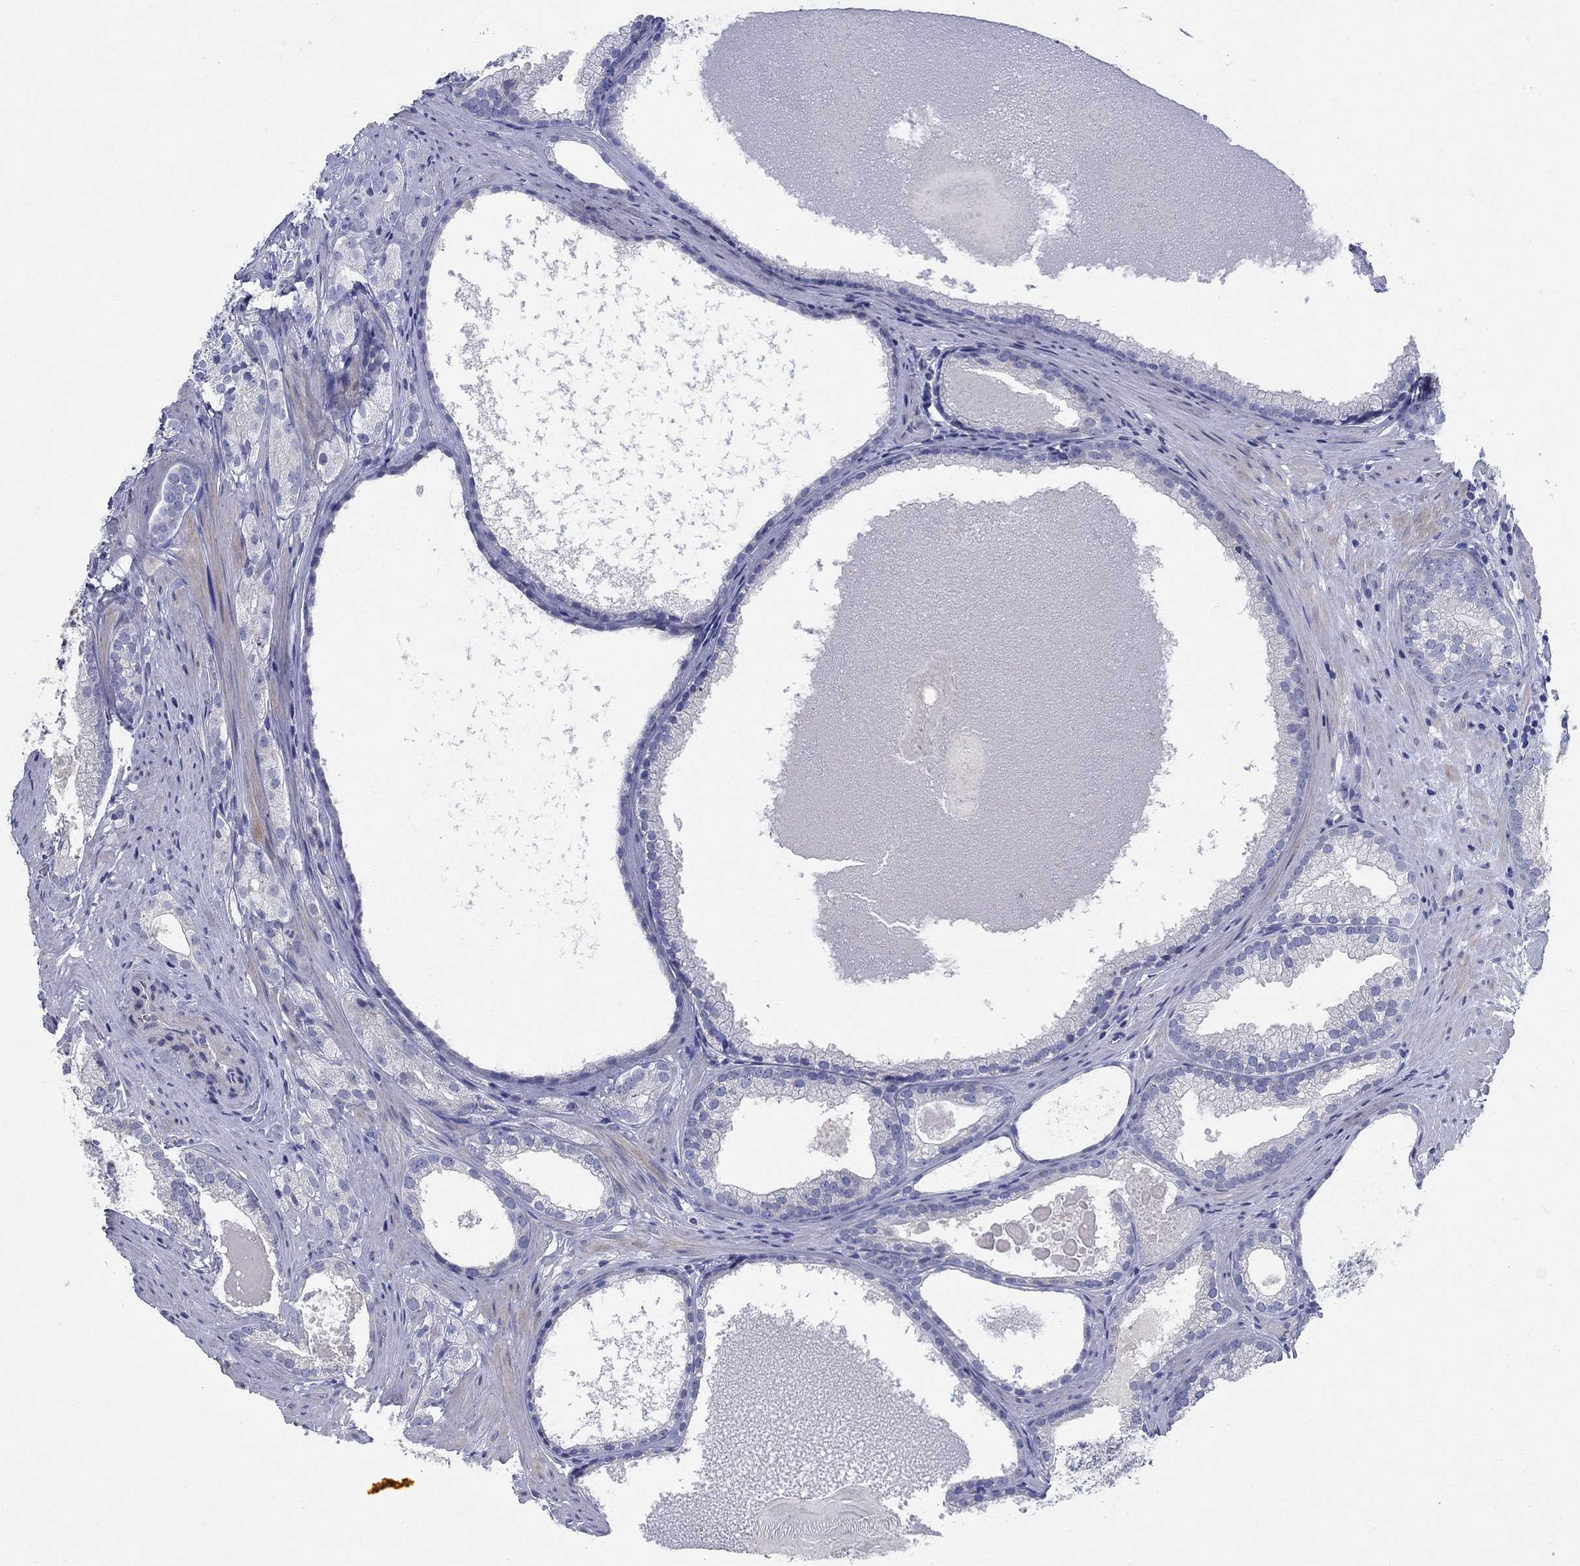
{"staining": {"intensity": "negative", "quantity": "none", "location": "none"}, "tissue": "prostate cancer", "cell_type": "Tumor cells", "image_type": "cancer", "snomed": [{"axis": "morphology", "description": "Adenocarcinoma, High grade"}, {"axis": "topography", "description": "Prostate and seminal vesicle, NOS"}], "caption": "Image shows no protein expression in tumor cells of prostate cancer tissue. (Brightfield microscopy of DAB (3,3'-diaminobenzidine) immunohistochemistry (IHC) at high magnification).", "gene": "DNER", "patient": {"sex": "male", "age": 62}}